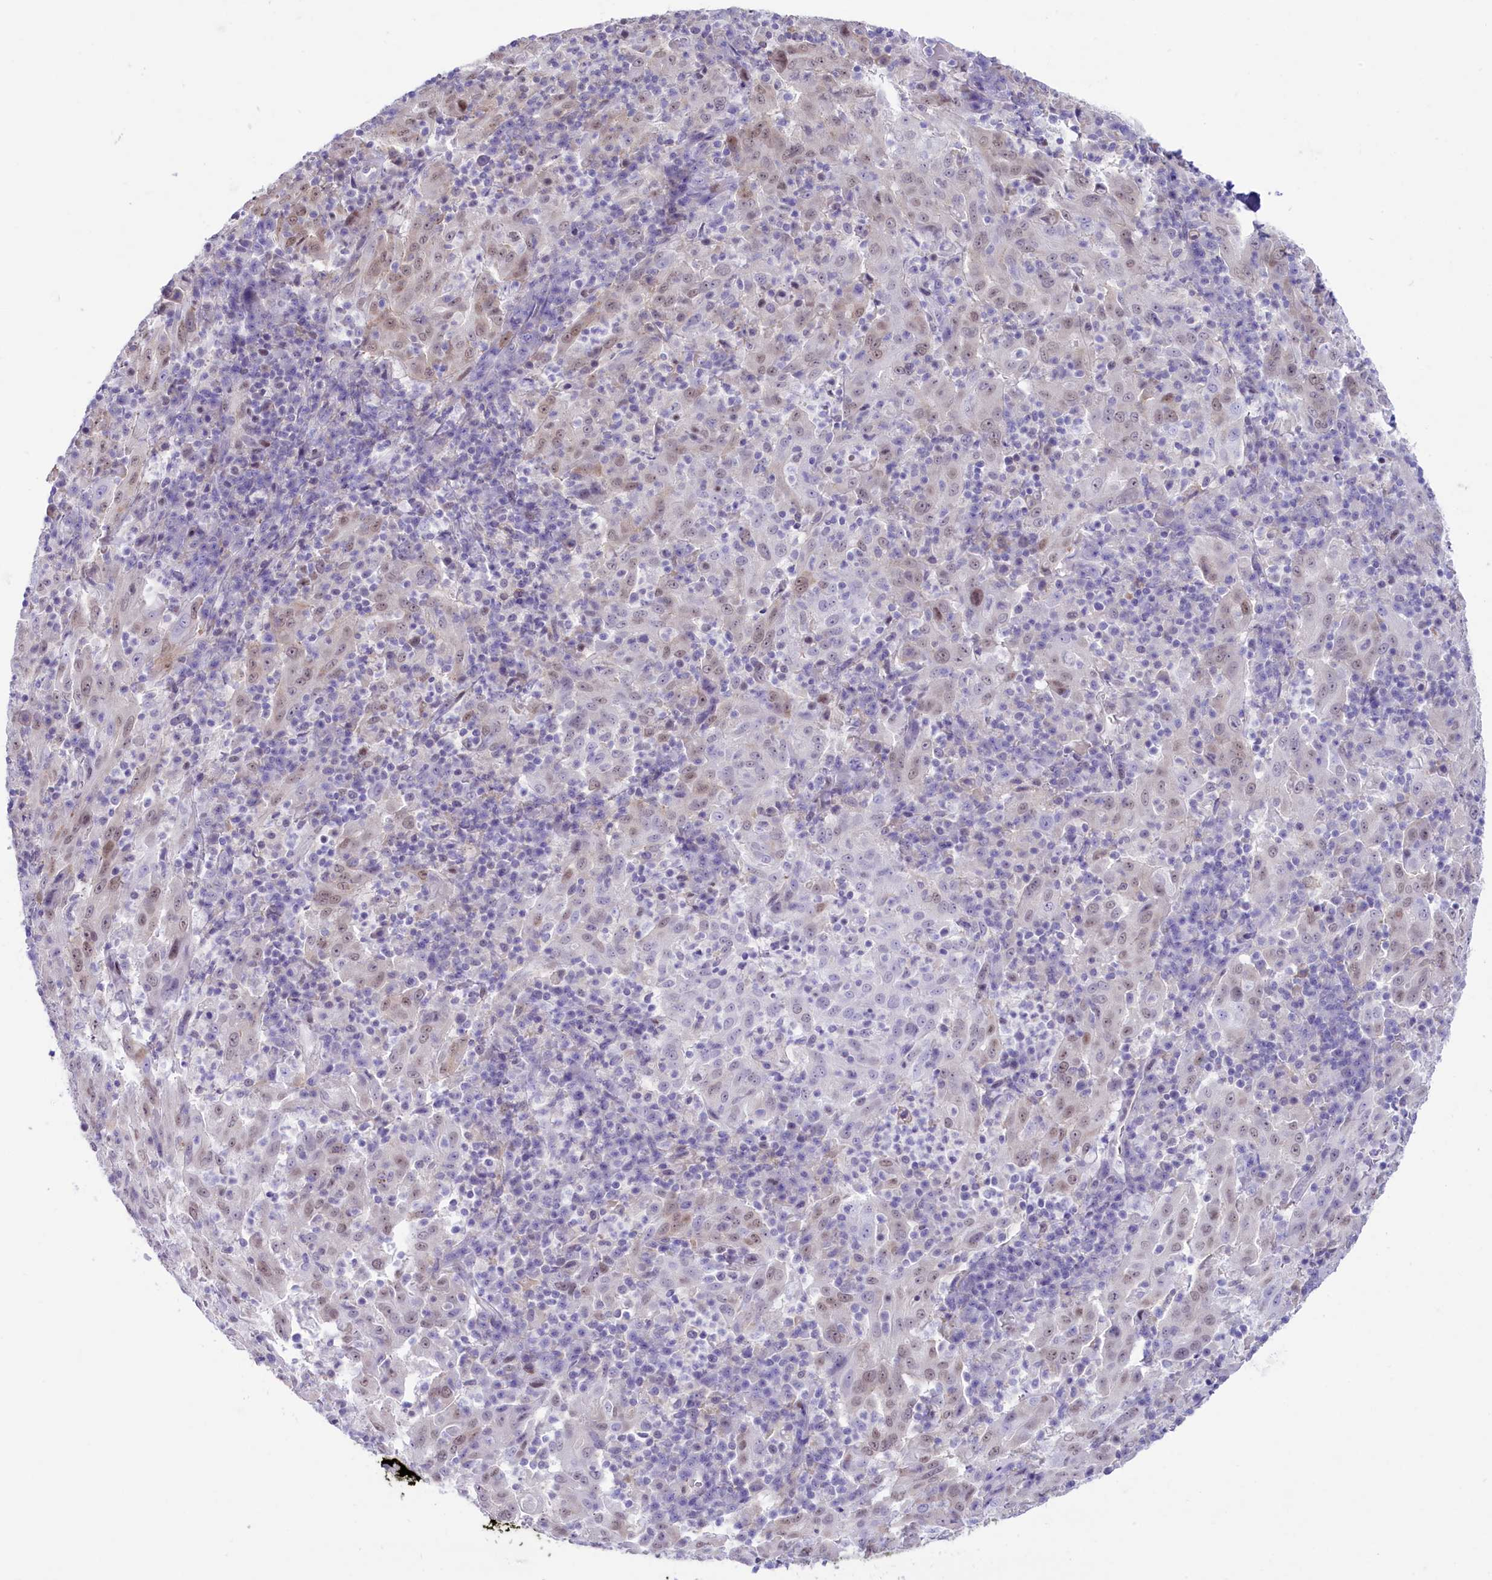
{"staining": {"intensity": "weak", "quantity": "<25%", "location": "nuclear"}, "tissue": "pancreatic cancer", "cell_type": "Tumor cells", "image_type": "cancer", "snomed": [{"axis": "morphology", "description": "Adenocarcinoma, NOS"}, {"axis": "topography", "description": "Pancreas"}], "caption": "IHC of pancreatic adenocarcinoma reveals no staining in tumor cells.", "gene": "RPS6KB1", "patient": {"sex": "male", "age": 63}}